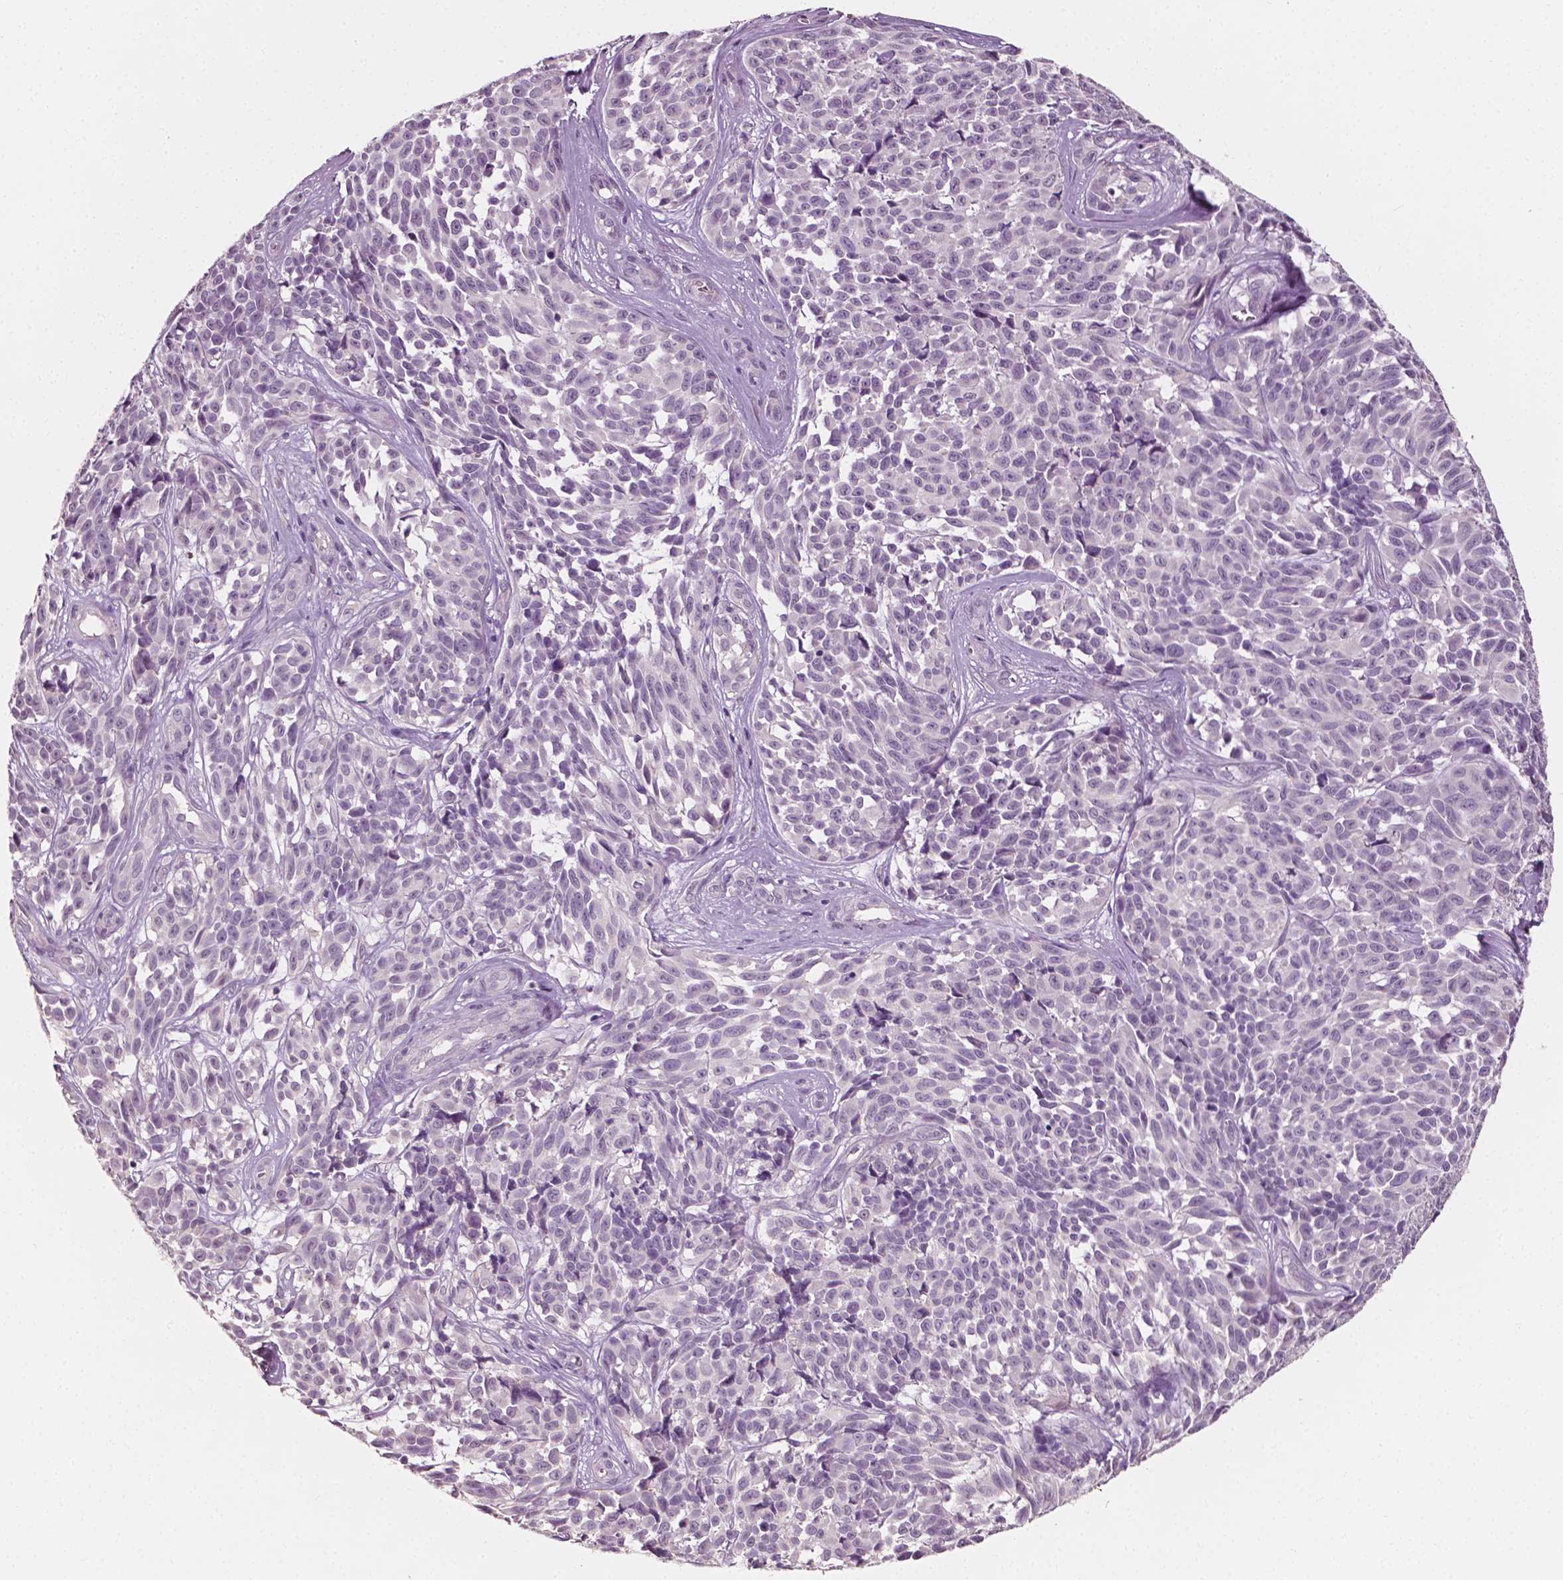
{"staining": {"intensity": "negative", "quantity": "none", "location": "none"}, "tissue": "melanoma", "cell_type": "Tumor cells", "image_type": "cancer", "snomed": [{"axis": "morphology", "description": "Malignant melanoma, NOS"}, {"axis": "topography", "description": "Skin"}], "caption": "Human melanoma stained for a protein using immunohistochemistry reveals no expression in tumor cells.", "gene": "PLA2R1", "patient": {"sex": "female", "age": 88}}